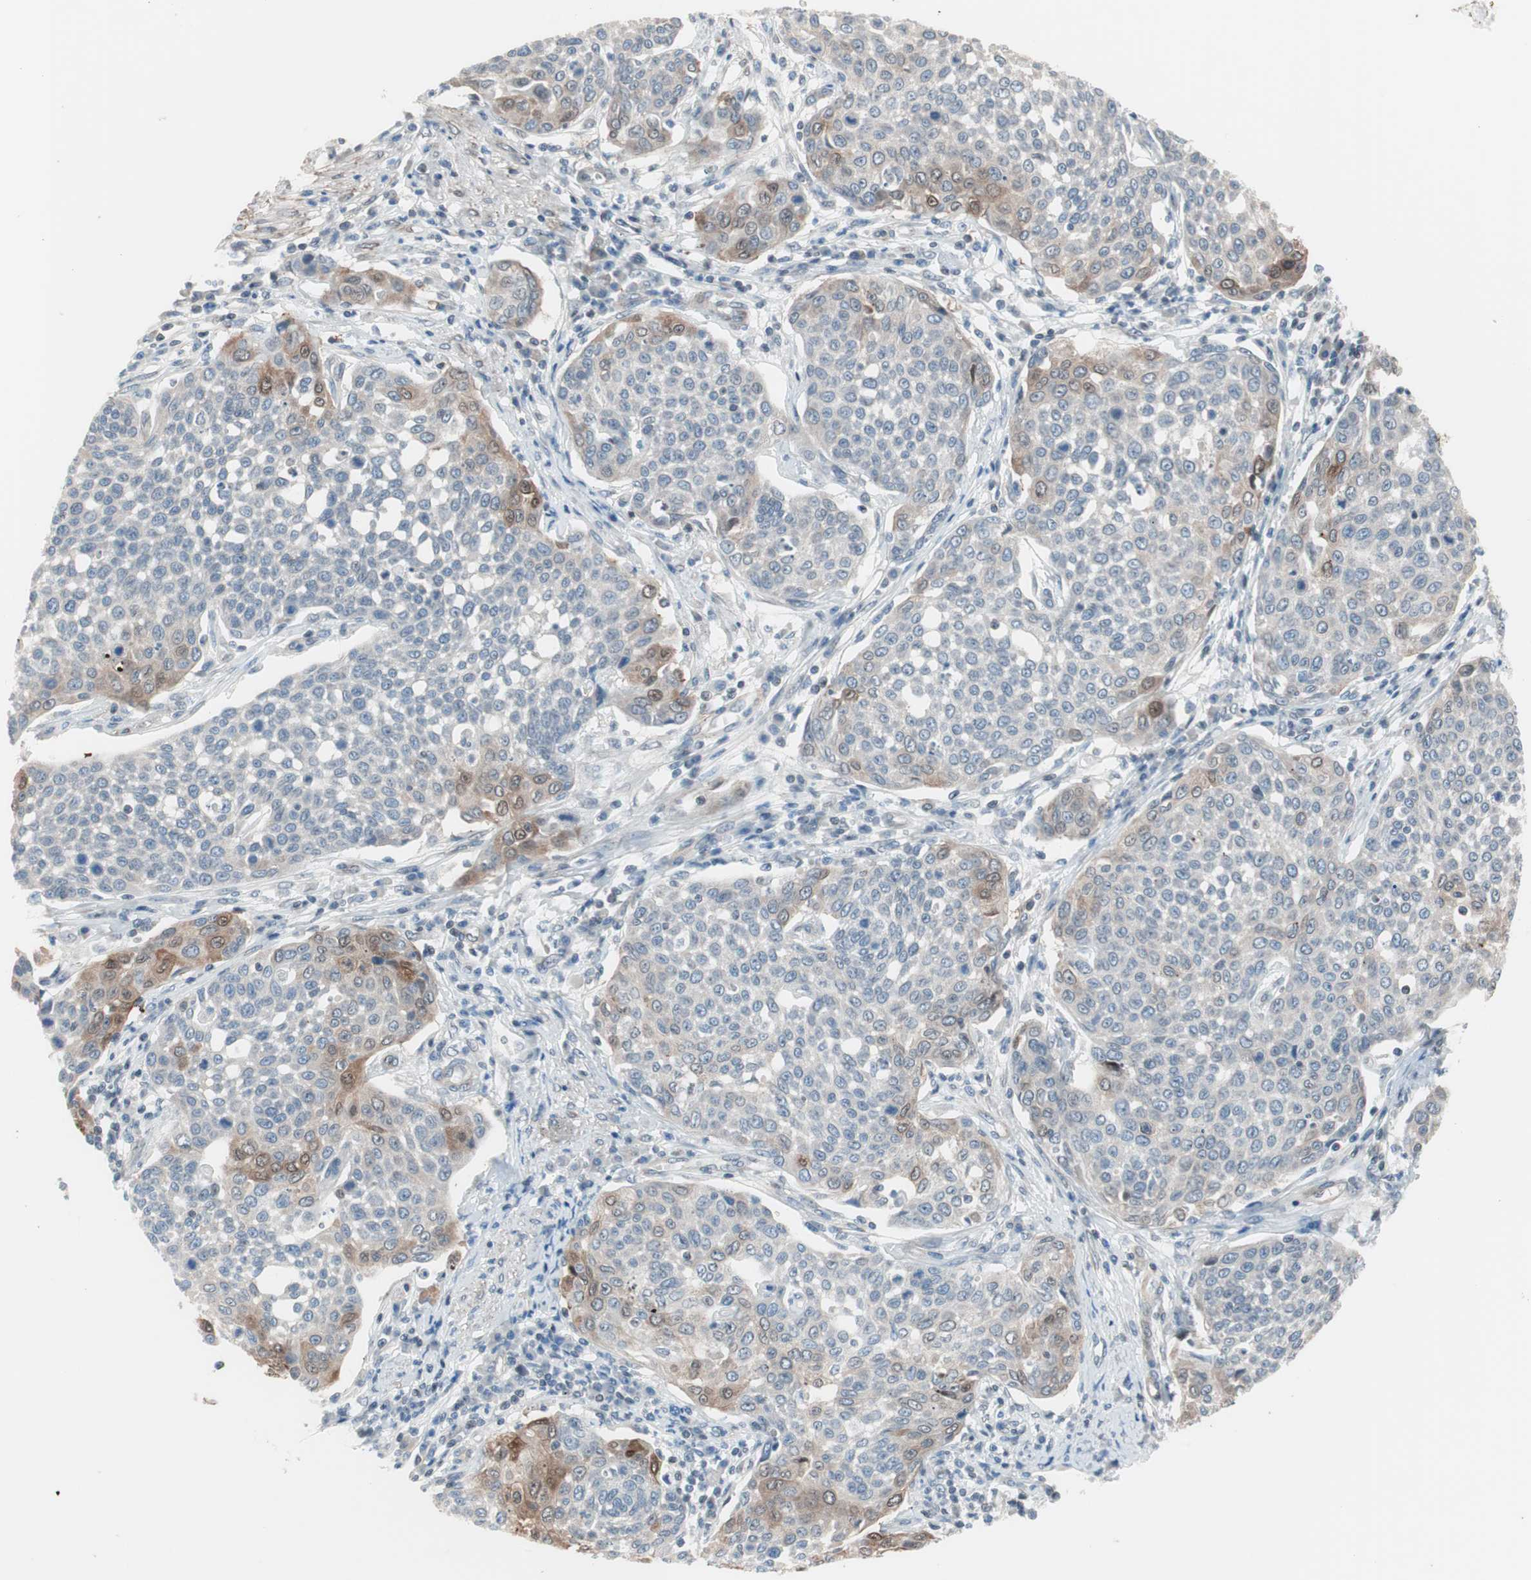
{"staining": {"intensity": "moderate", "quantity": "<25%", "location": "cytoplasmic/membranous,nuclear"}, "tissue": "cervical cancer", "cell_type": "Tumor cells", "image_type": "cancer", "snomed": [{"axis": "morphology", "description": "Squamous cell carcinoma, NOS"}, {"axis": "topography", "description": "Cervix"}], "caption": "Cervical cancer (squamous cell carcinoma) was stained to show a protein in brown. There is low levels of moderate cytoplasmic/membranous and nuclear staining in approximately <25% of tumor cells.", "gene": "ARNT2", "patient": {"sex": "female", "age": 34}}